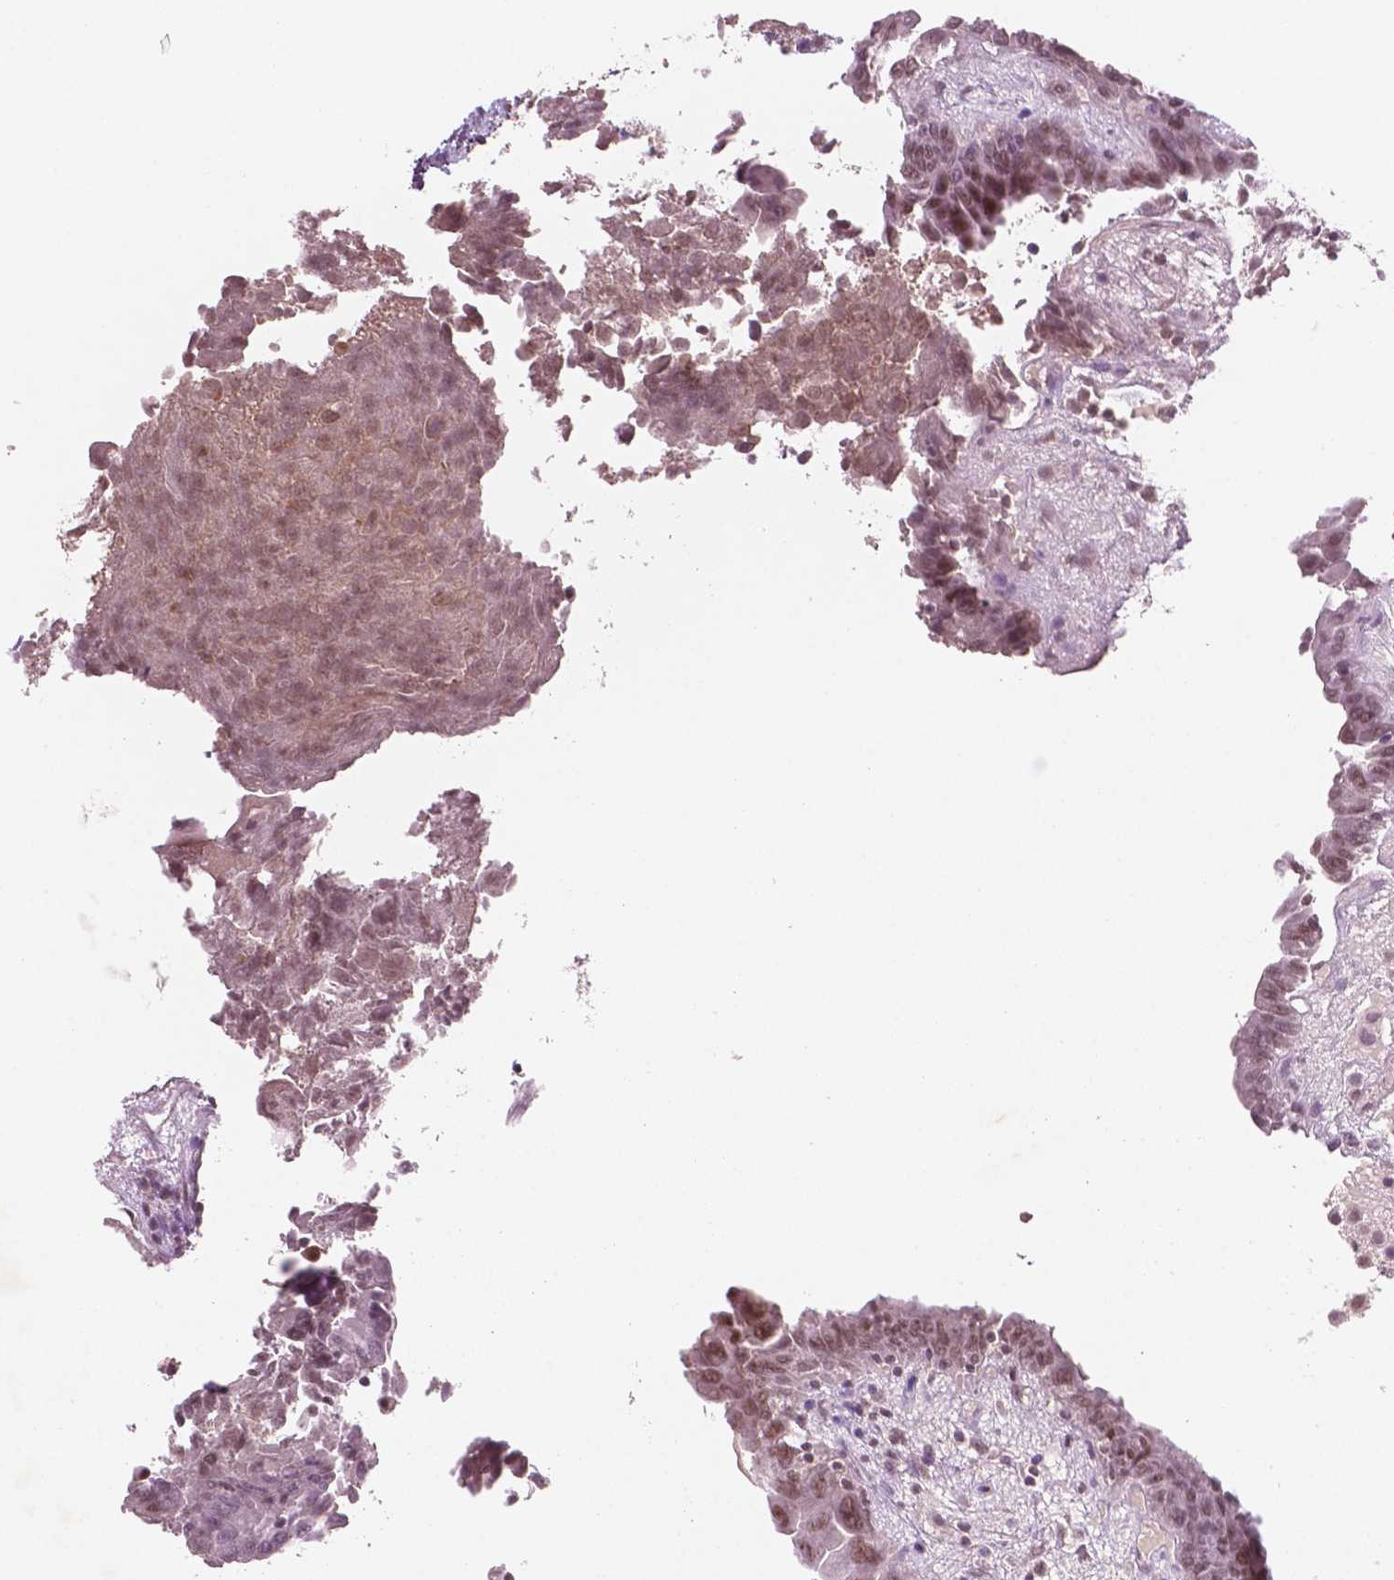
{"staining": {"intensity": "moderate", "quantity": ">75%", "location": "nuclear"}, "tissue": "thyroid cancer", "cell_type": "Tumor cells", "image_type": "cancer", "snomed": [{"axis": "morphology", "description": "Papillary adenocarcinoma, NOS"}, {"axis": "topography", "description": "Thyroid gland"}], "caption": "Brown immunohistochemical staining in thyroid cancer (papillary adenocarcinoma) demonstrates moderate nuclear positivity in about >75% of tumor cells.", "gene": "CTR9", "patient": {"sex": "female", "age": 37}}